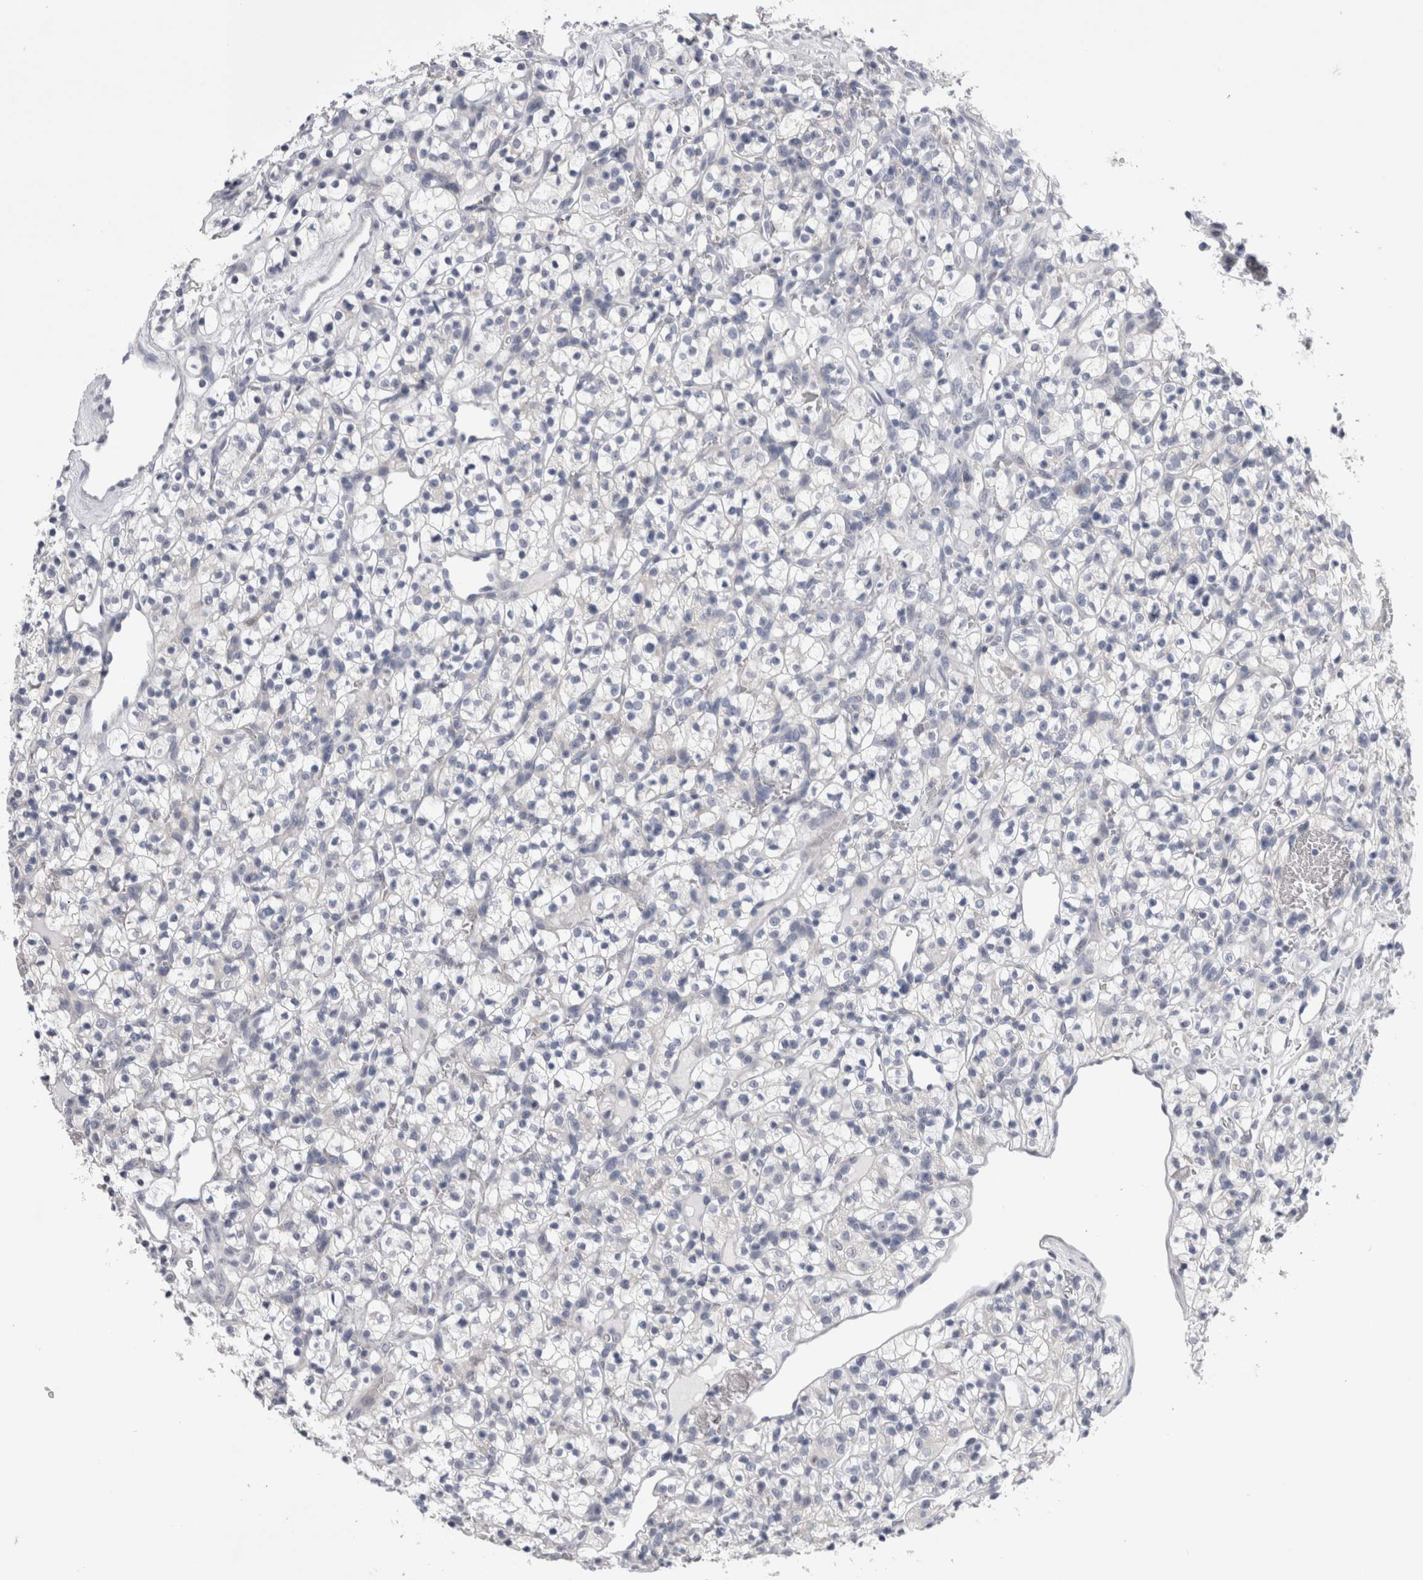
{"staining": {"intensity": "negative", "quantity": "none", "location": "none"}, "tissue": "renal cancer", "cell_type": "Tumor cells", "image_type": "cancer", "snomed": [{"axis": "morphology", "description": "Adenocarcinoma, NOS"}, {"axis": "topography", "description": "Kidney"}], "caption": "Tumor cells show no significant protein expression in renal cancer (adenocarcinoma). The staining is performed using DAB (3,3'-diaminobenzidine) brown chromogen with nuclei counter-stained in using hematoxylin.", "gene": "PWP2", "patient": {"sex": "female", "age": 57}}